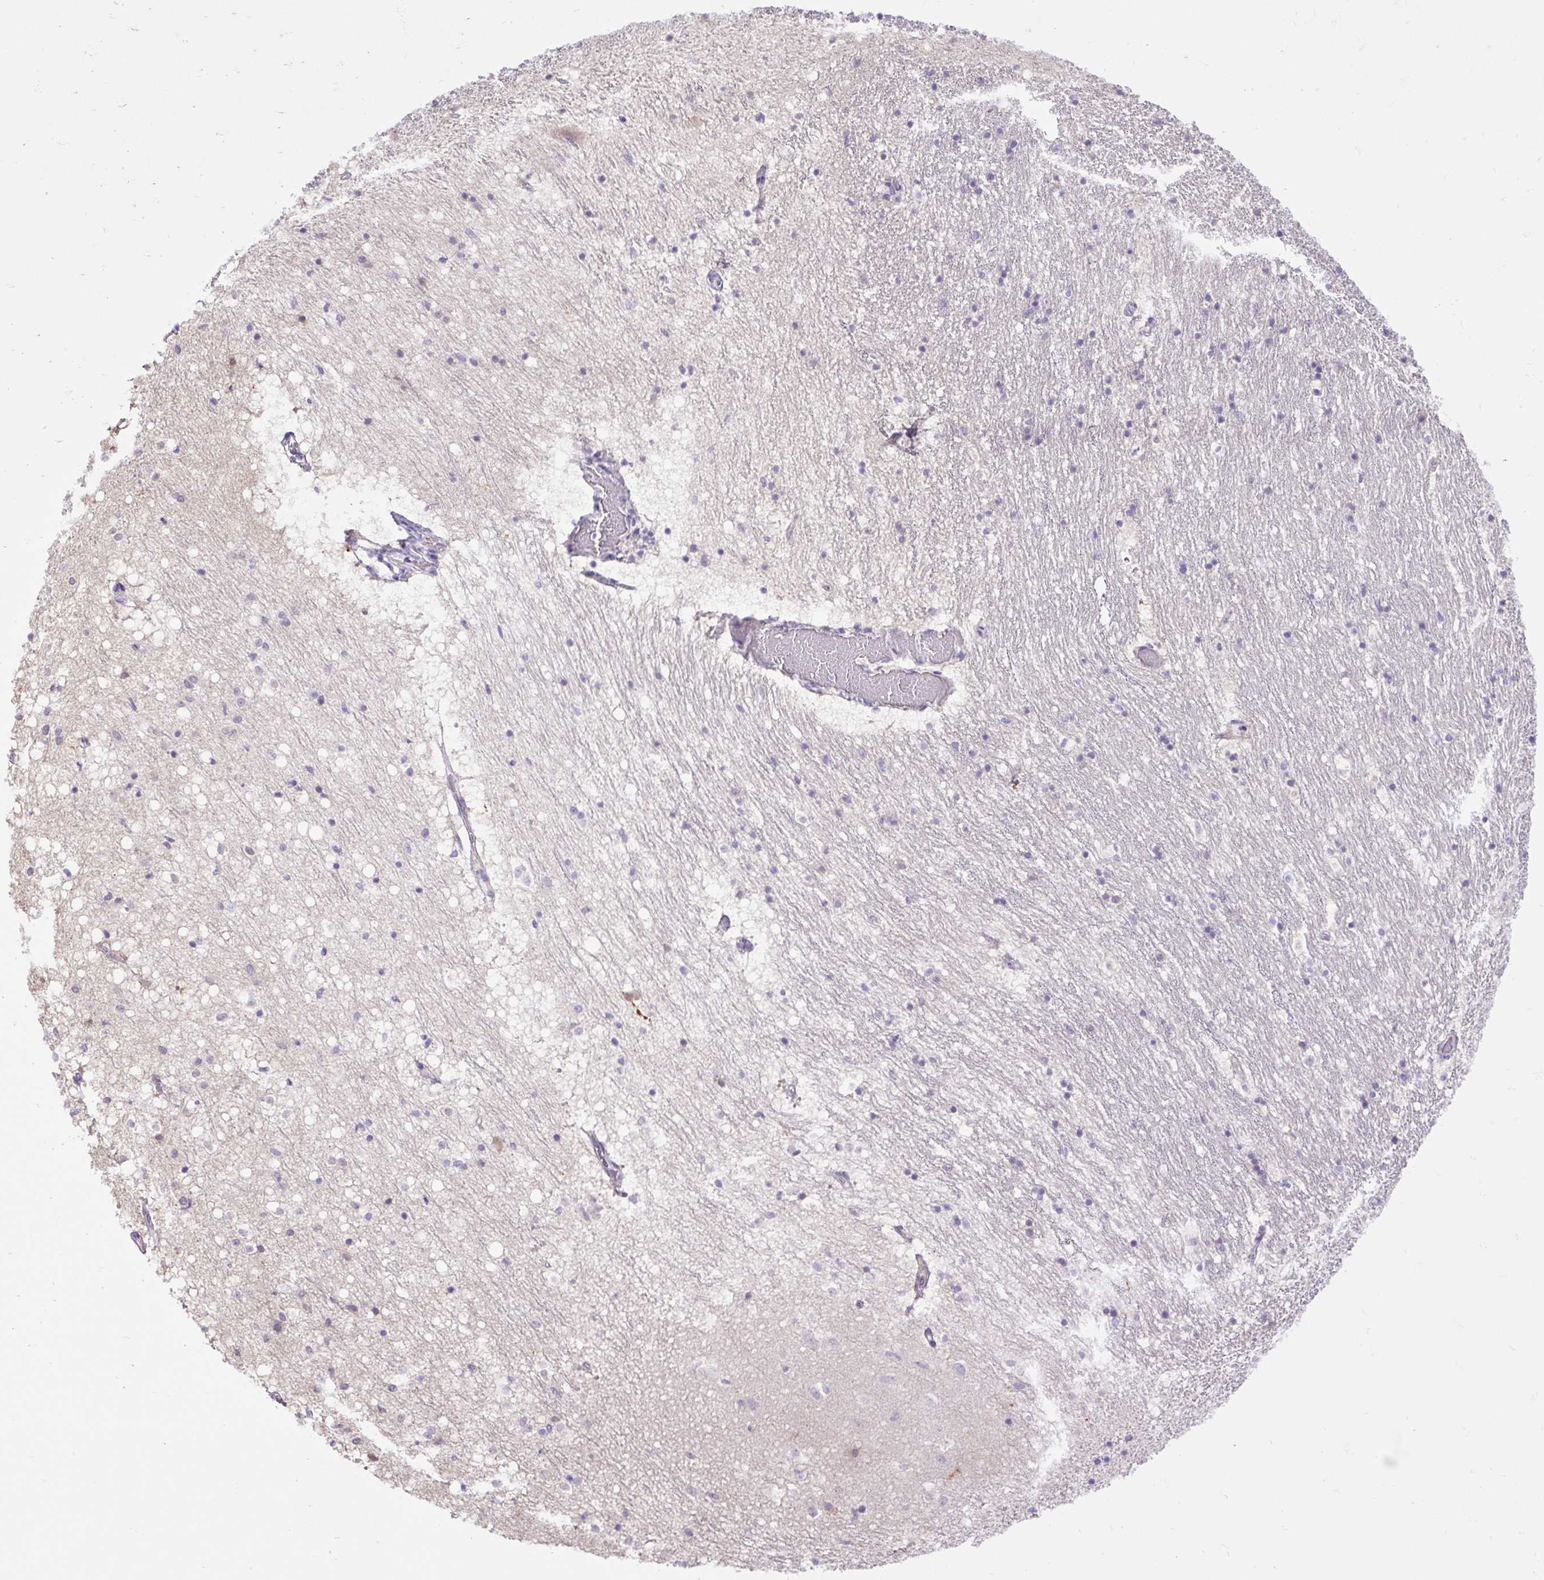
{"staining": {"intensity": "negative", "quantity": "none", "location": "none"}, "tissue": "caudate", "cell_type": "Glial cells", "image_type": "normal", "snomed": [{"axis": "morphology", "description": "Normal tissue, NOS"}, {"axis": "topography", "description": "Lateral ventricle wall"}], "caption": "Glial cells show no significant protein positivity in unremarkable caudate. (Stains: DAB immunohistochemistry (IHC) with hematoxylin counter stain, Microscopy: brightfield microscopy at high magnification).", "gene": "SPTBN5", "patient": {"sex": "male", "age": 37}}